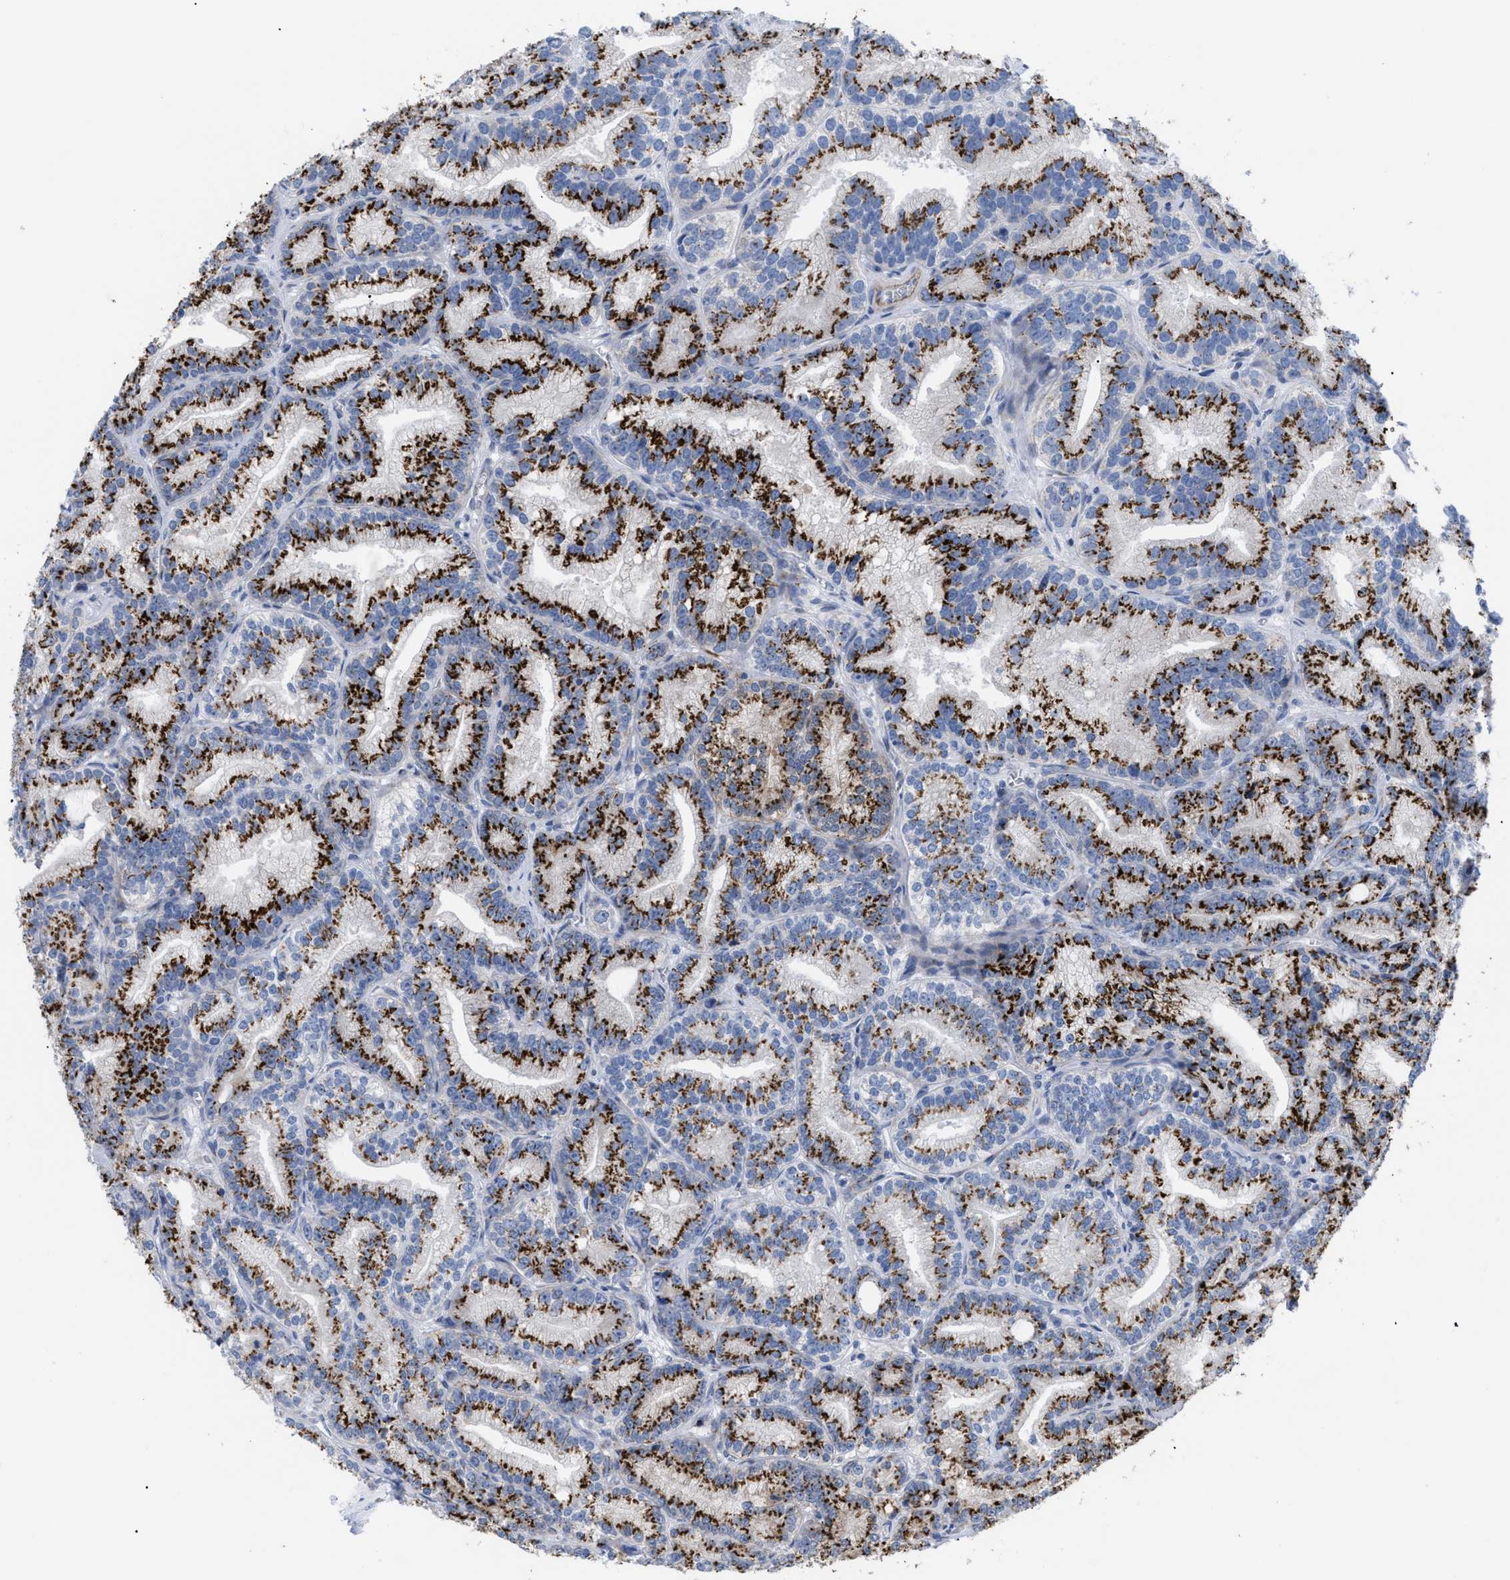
{"staining": {"intensity": "strong", "quantity": ">75%", "location": "cytoplasmic/membranous"}, "tissue": "prostate cancer", "cell_type": "Tumor cells", "image_type": "cancer", "snomed": [{"axis": "morphology", "description": "Adenocarcinoma, Low grade"}, {"axis": "topography", "description": "Prostate"}], "caption": "Tumor cells exhibit strong cytoplasmic/membranous staining in about >75% of cells in prostate cancer (adenocarcinoma (low-grade)).", "gene": "TMEM17", "patient": {"sex": "male", "age": 89}}